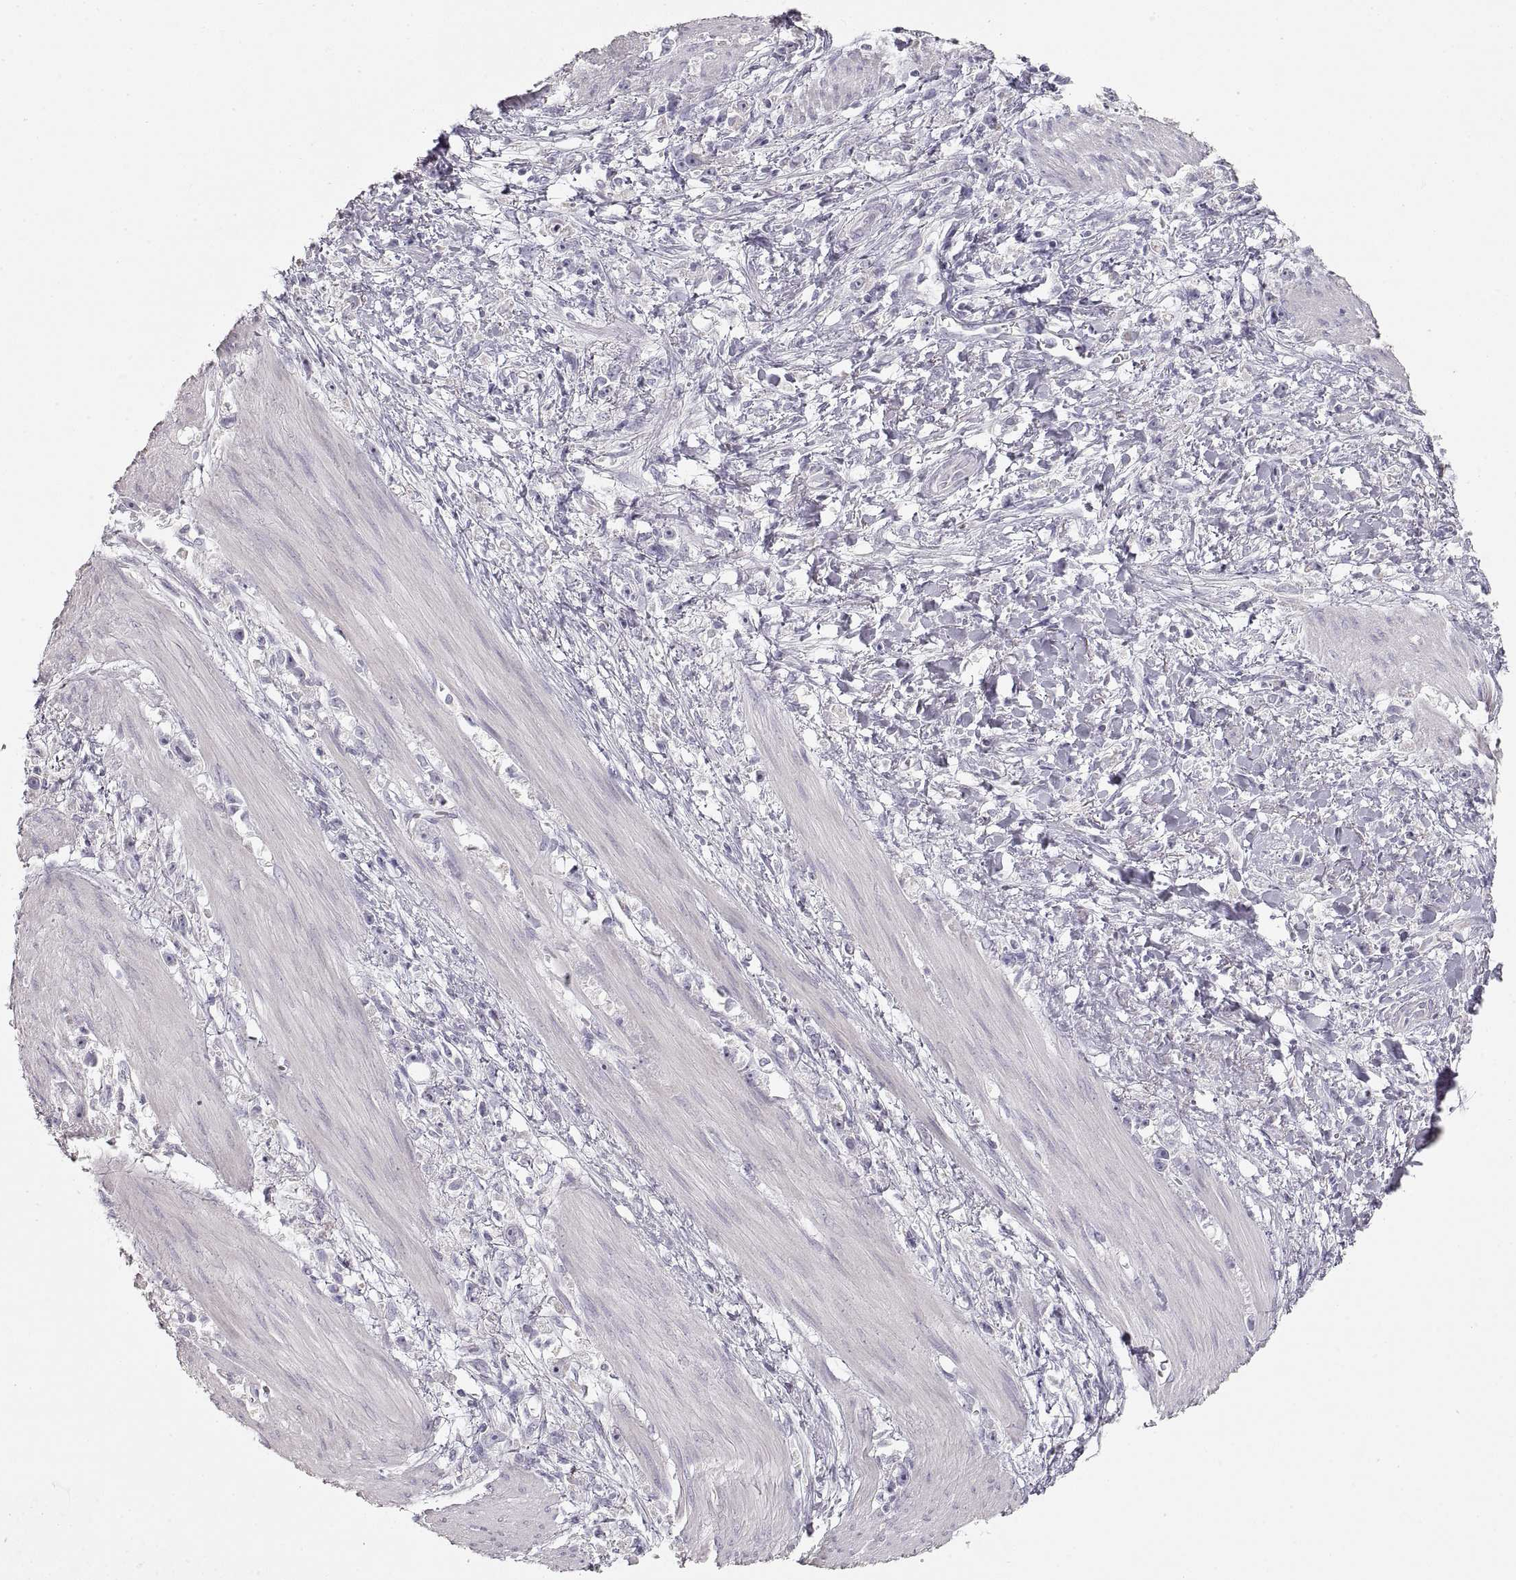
{"staining": {"intensity": "negative", "quantity": "none", "location": "none"}, "tissue": "stomach cancer", "cell_type": "Tumor cells", "image_type": "cancer", "snomed": [{"axis": "morphology", "description": "Adenocarcinoma, NOS"}, {"axis": "topography", "description": "Stomach"}], "caption": "The IHC micrograph has no significant positivity in tumor cells of stomach cancer (adenocarcinoma) tissue.", "gene": "ZP3", "patient": {"sex": "female", "age": 59}}